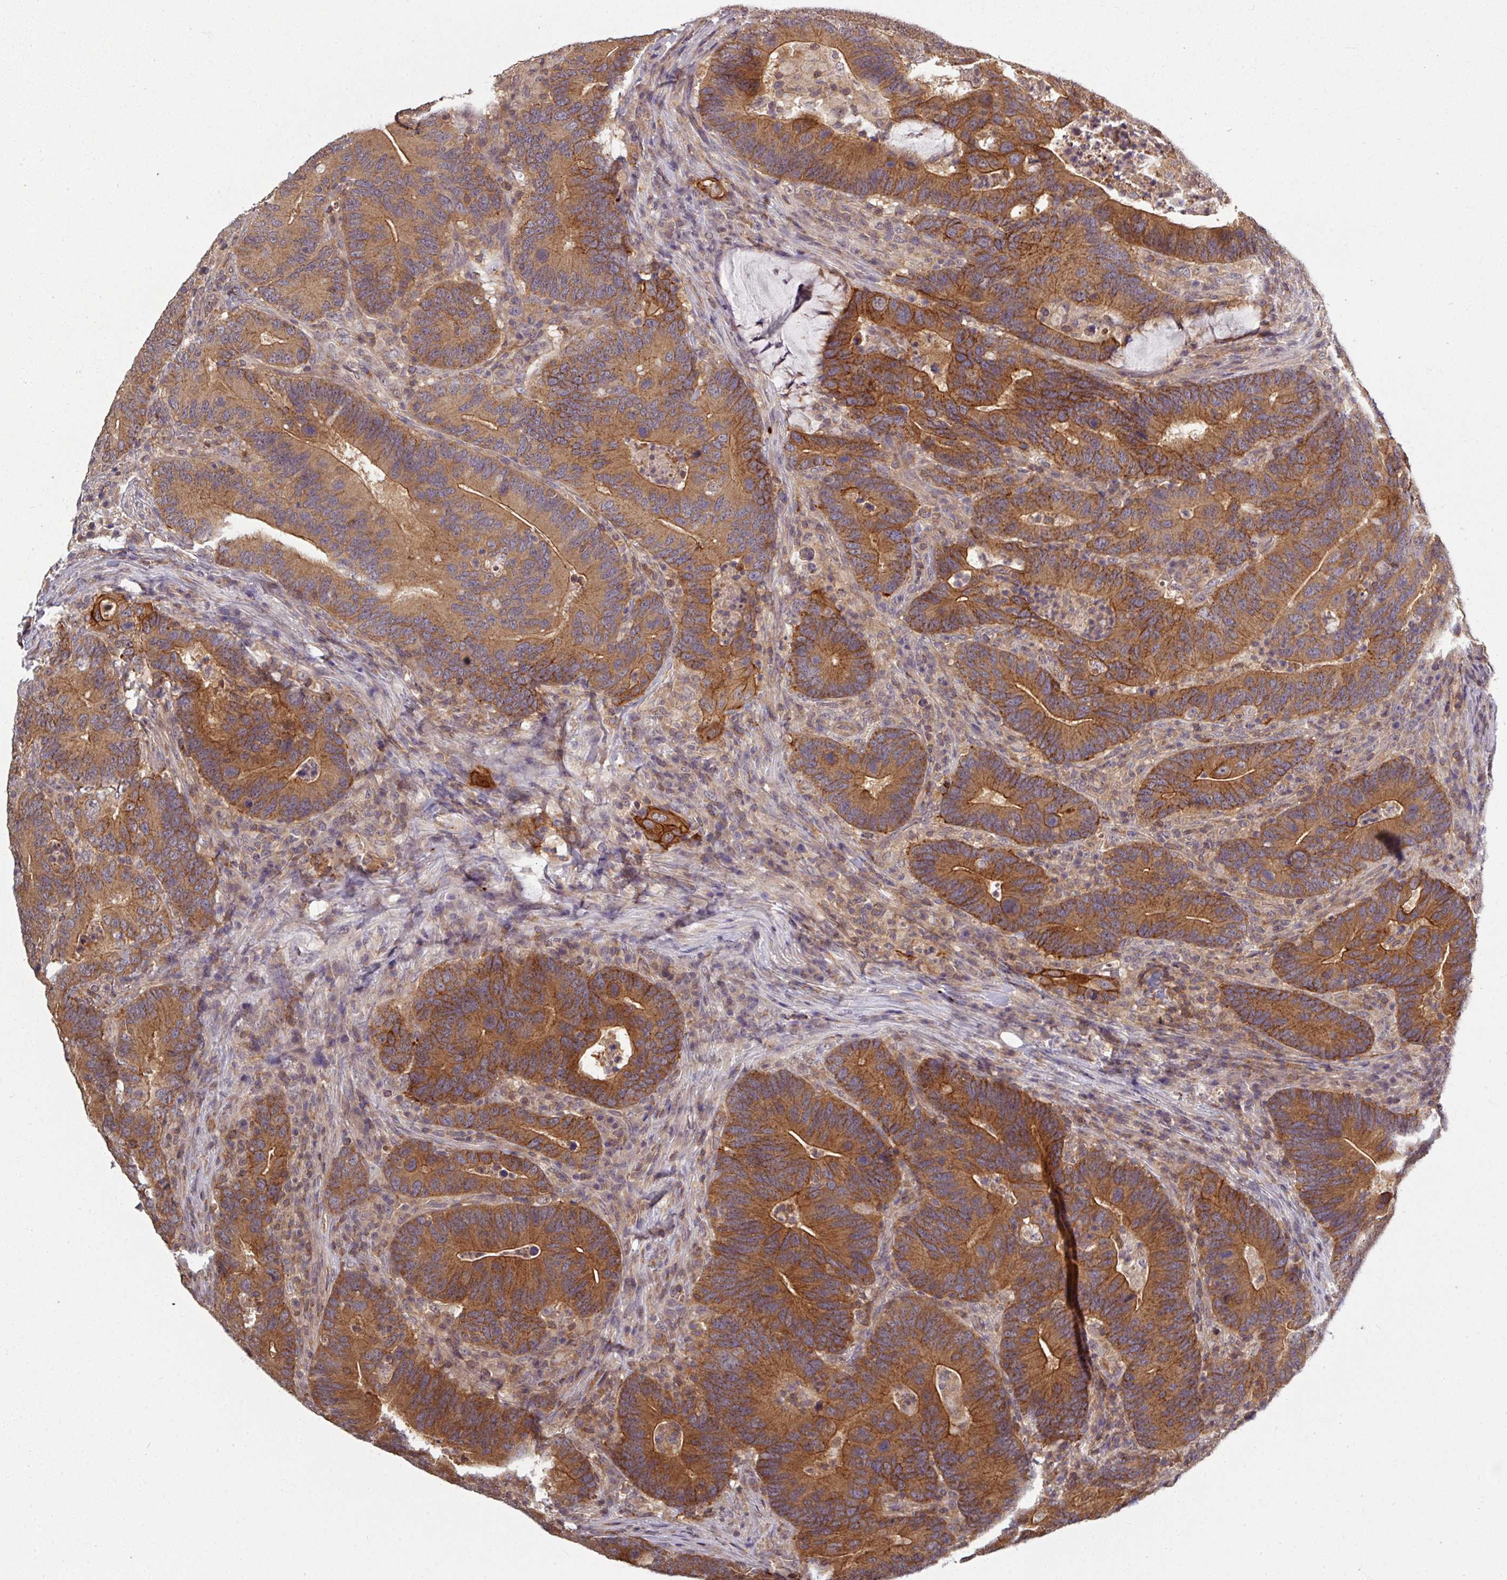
{"staining": {"intensity": "strong", "quantity": ">75%", "location": "cytoplasmic/membranous"}, "tissue": "colorectal cancer", "cell_type": "Tumor cells", "image_type": "cancer", "snomed": [{"axis": "morphology", "description": "Adenocarcinoma, NOS"}, {"axis": "topography", "description": "Colon"}], "caption": "An IHC micrograph of tumor tissue is shown. Protein staining in brown labels strong cytoplasmic/membranous positivity in adenocarcinoma (colorectal) within tumor cells. (Brightfield microscopy of DAB IHC at high magnification).", "gene": "TUSC3", "patient": {"sex": "female", "age": 66}}